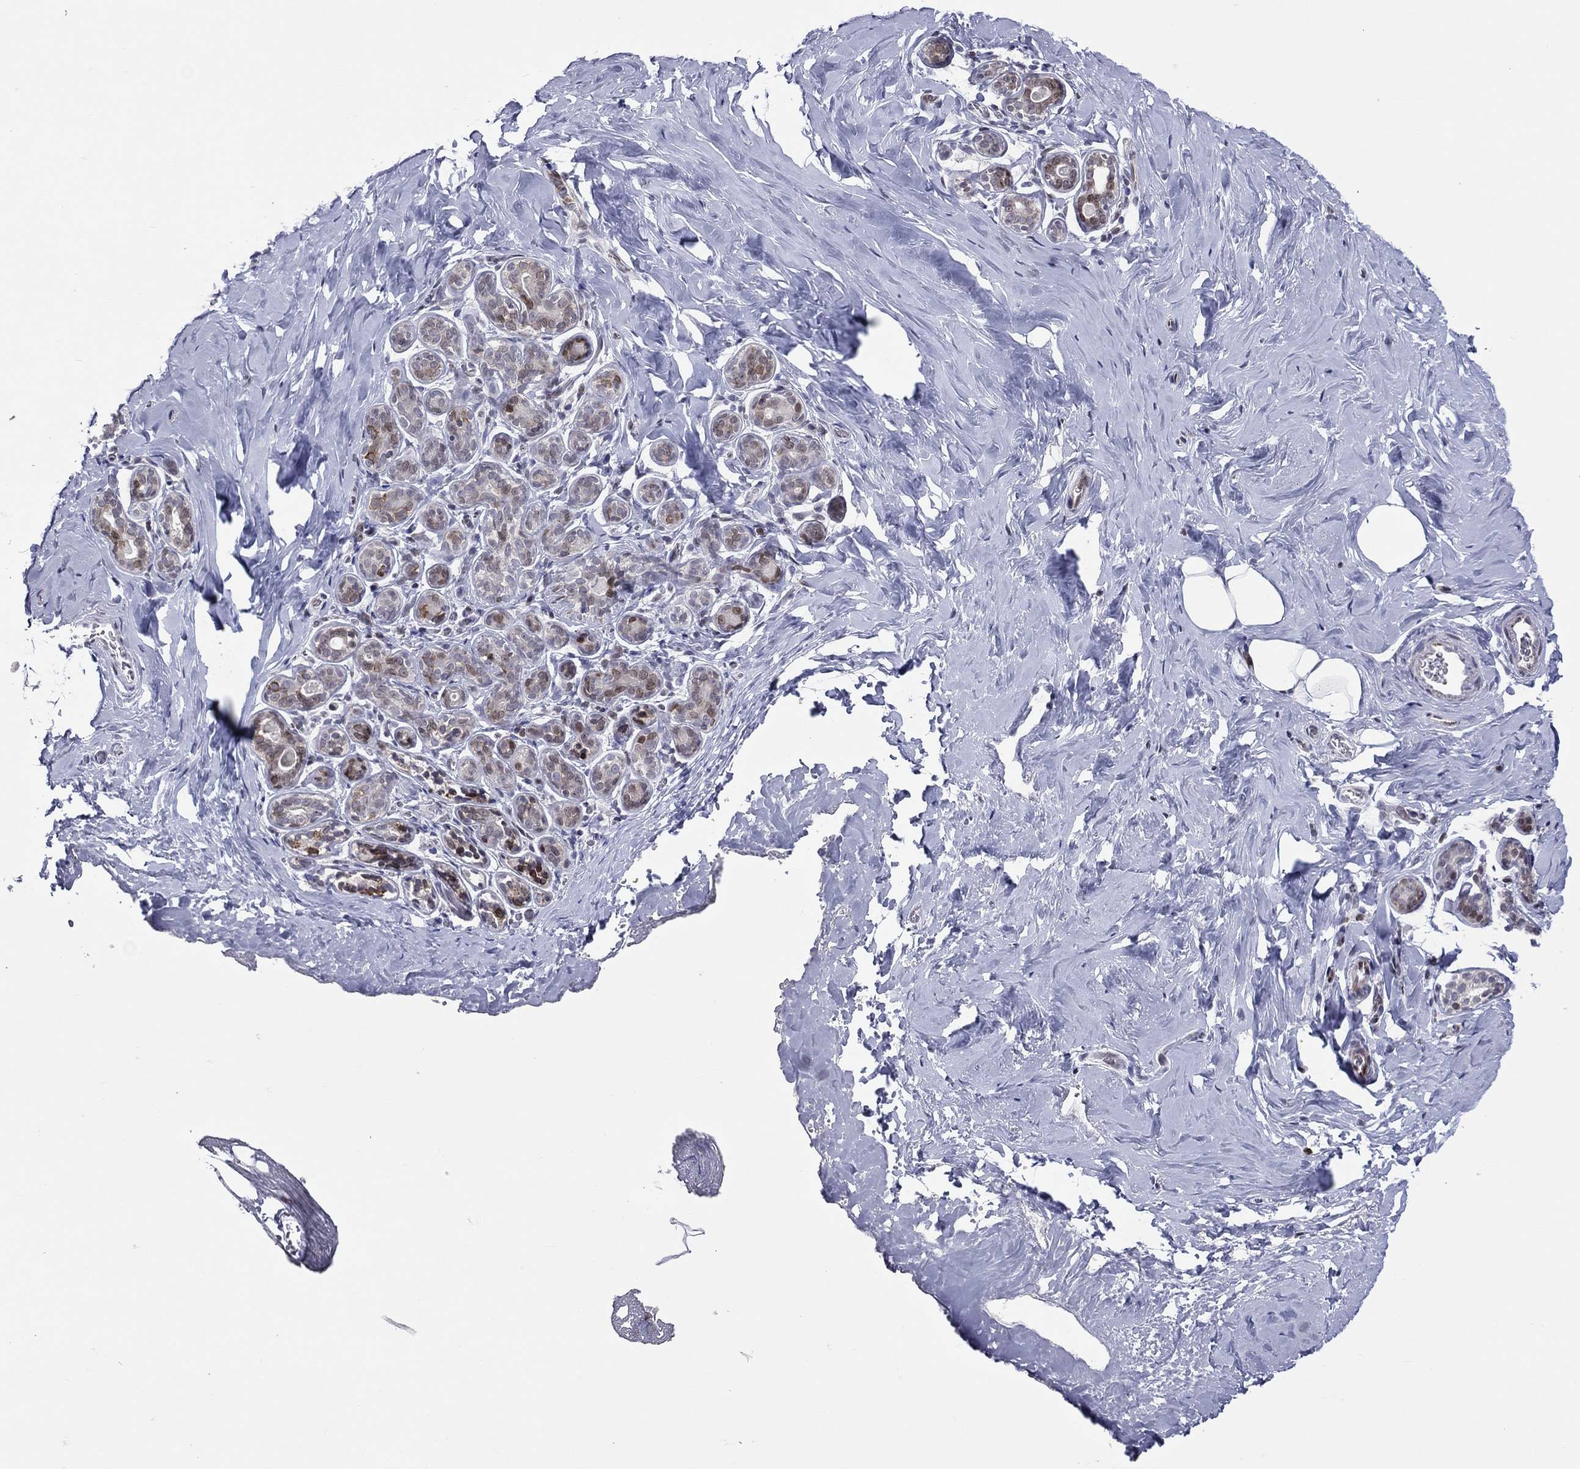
{"staining": {"intensity": "negative", "quantity": "none", "location": "none"}, "tissue": "breast", "cell_type": "Adipocytes", "image_type": "normal", "snomed": [{"axis": "morphology", "description": "Normal tissue, NOS"}, {"axis": "topography", "description": "Skin"}, {"axis": "topography", "description": "Breast"}], "caption": "DAB immunohistochemical staining of unremarkable human breast demonstrates no significant positivity in adipocytes. (DAB immunohistochemistry visualized using brightfield microscopy, high magnification).", "gene": "DBF4B", "patient": {"sex": "female", "age": 43}}